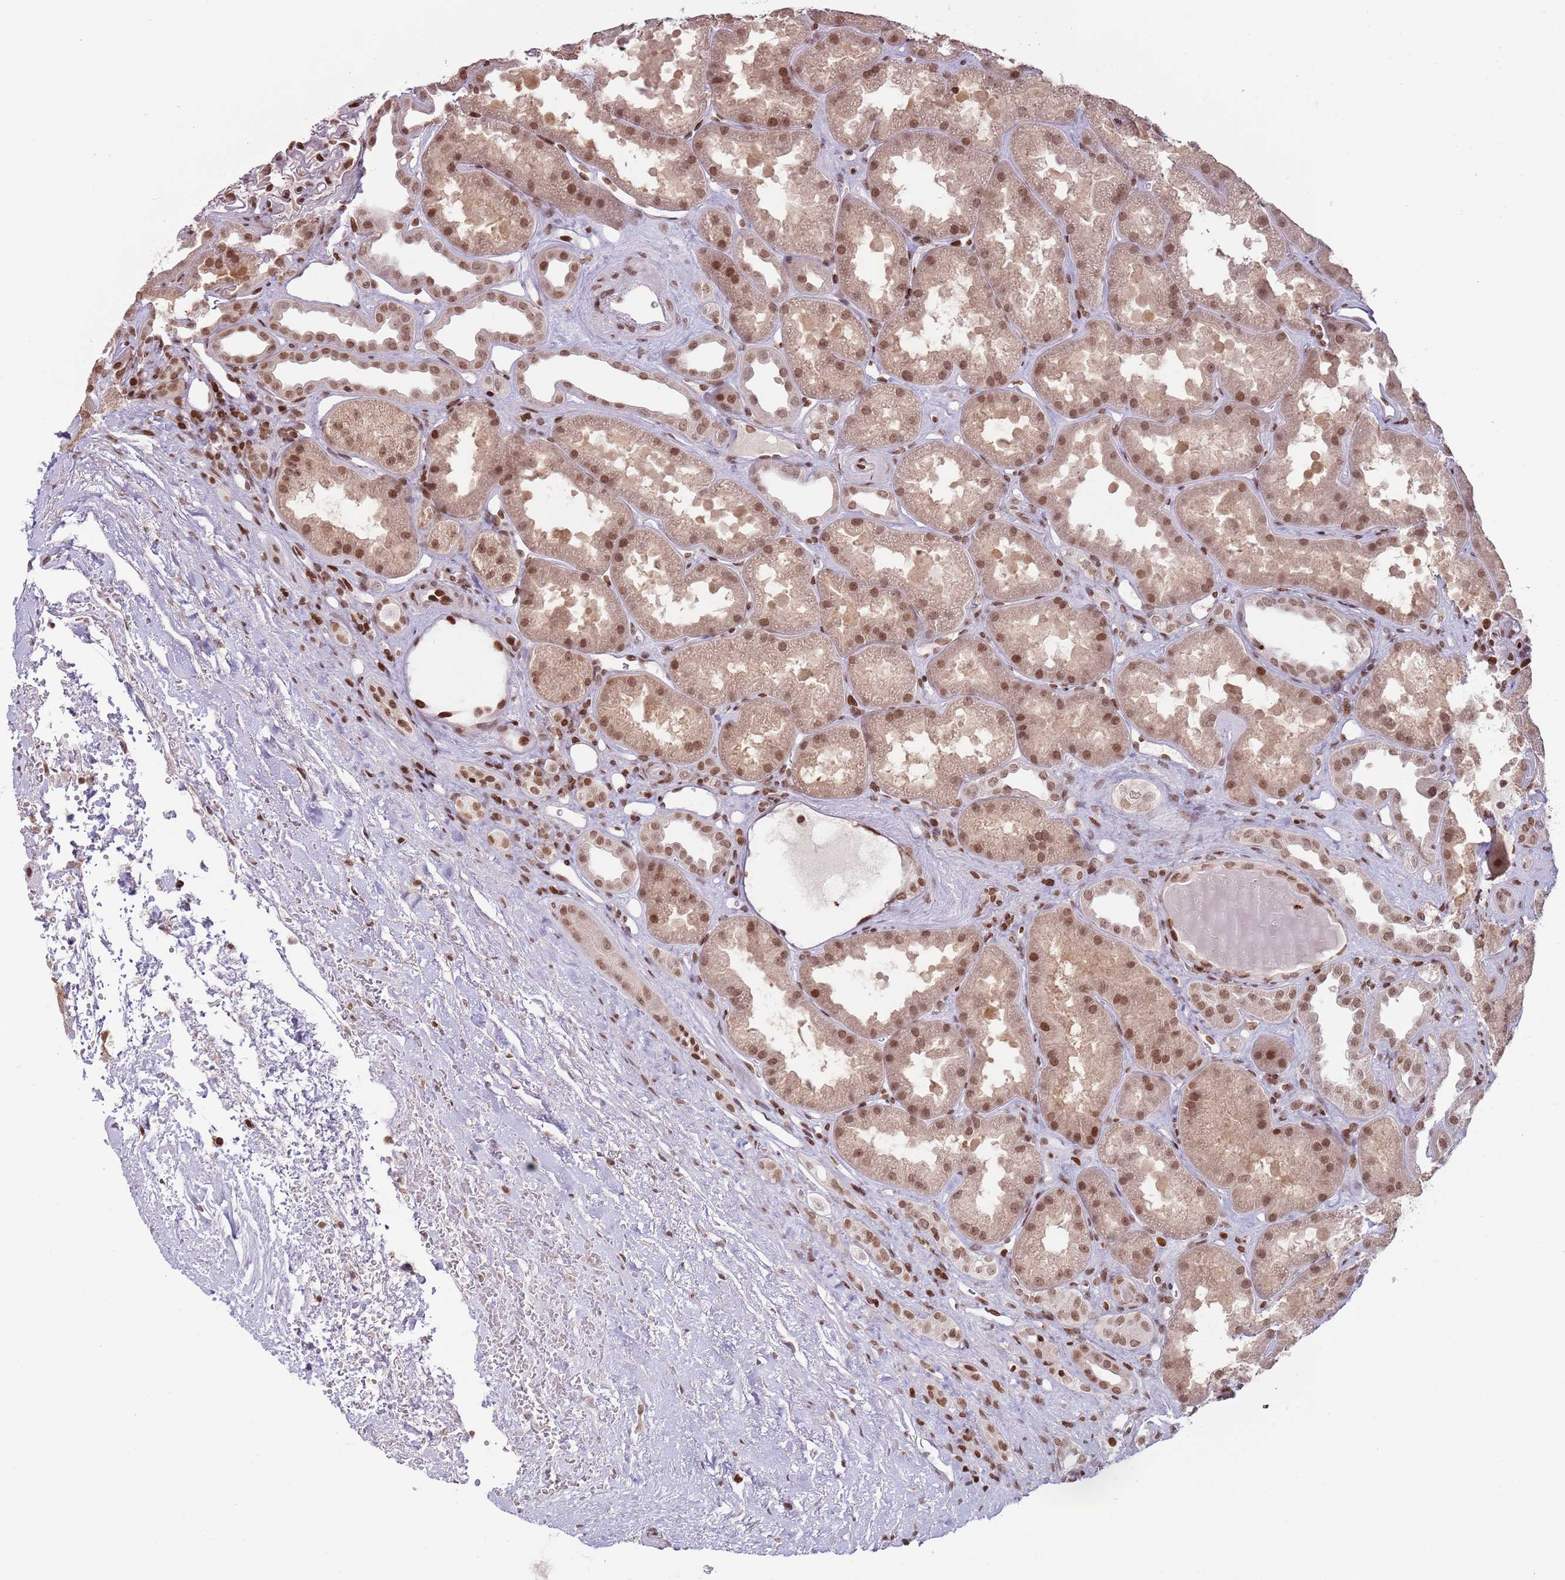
{"staining": {"intensity": "strong", "quantity": "25%-75%", "location": "nuclear"}, "tissue": "kidney", "cell_type": "Cells in glomeruli", "image_type": "normal", "snomed": [{"axis": "morphology", "description": "Normal tissue, NOS"}, {"axis": "topography", "description": "Kidney"}], "caption": "Kidney stained with immunohistochemistry (IHC) demonstrates strong nuclear positivity in approximately 25%-75% of cells in glomeruli. (Stains: DAB in brown, nuclei in blue, Microscopy: brightfield microscopy at high magnification).", "gene": "SH3RF3", "patient": {"sex": "male", "age": 61}}